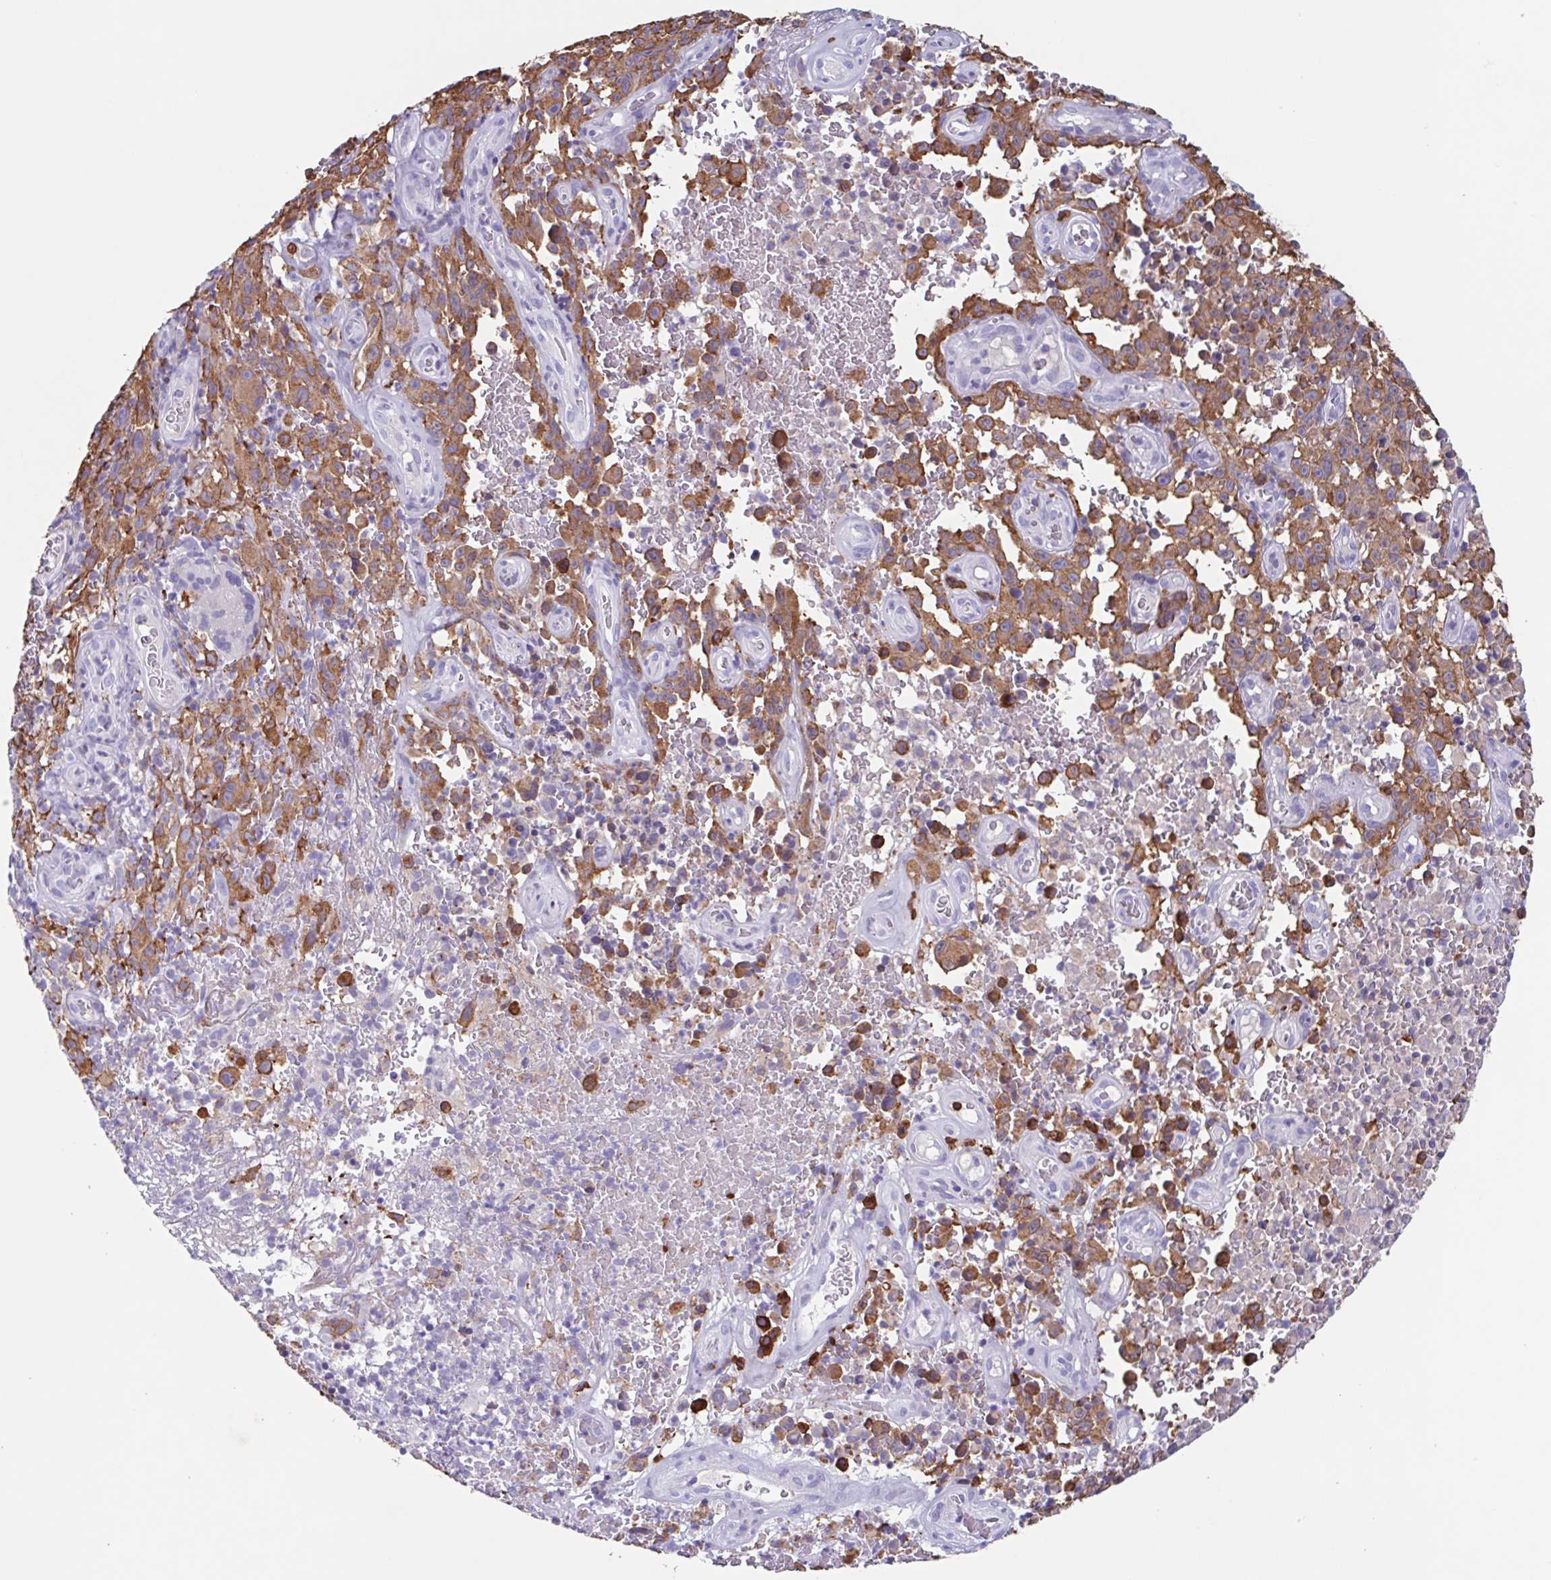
{"staining": {"intensity": "moderate", "quantity": ">75%", "location": "cytoplasmic/membranous"}, "tissue": "melanoma", "cell_type": "Tumor cells", "image_type": "cancer", "snomed": [{"axis": "morphology", "description": "Malignant melanoma, NOS"}, {"axis": "topography", "description": "Skin"}], "caption": "An IHC photomicrograph of neoplastic tissue is shown. Protein staining in brown shows moderate cytoplasmic/membranous positivity in malignant melanoma within tumor cells. (Brightfield microscopy of DAB IHC at high magnification).", "gene": "TPD52", "patient": {"sex": "female", "age": 82}}